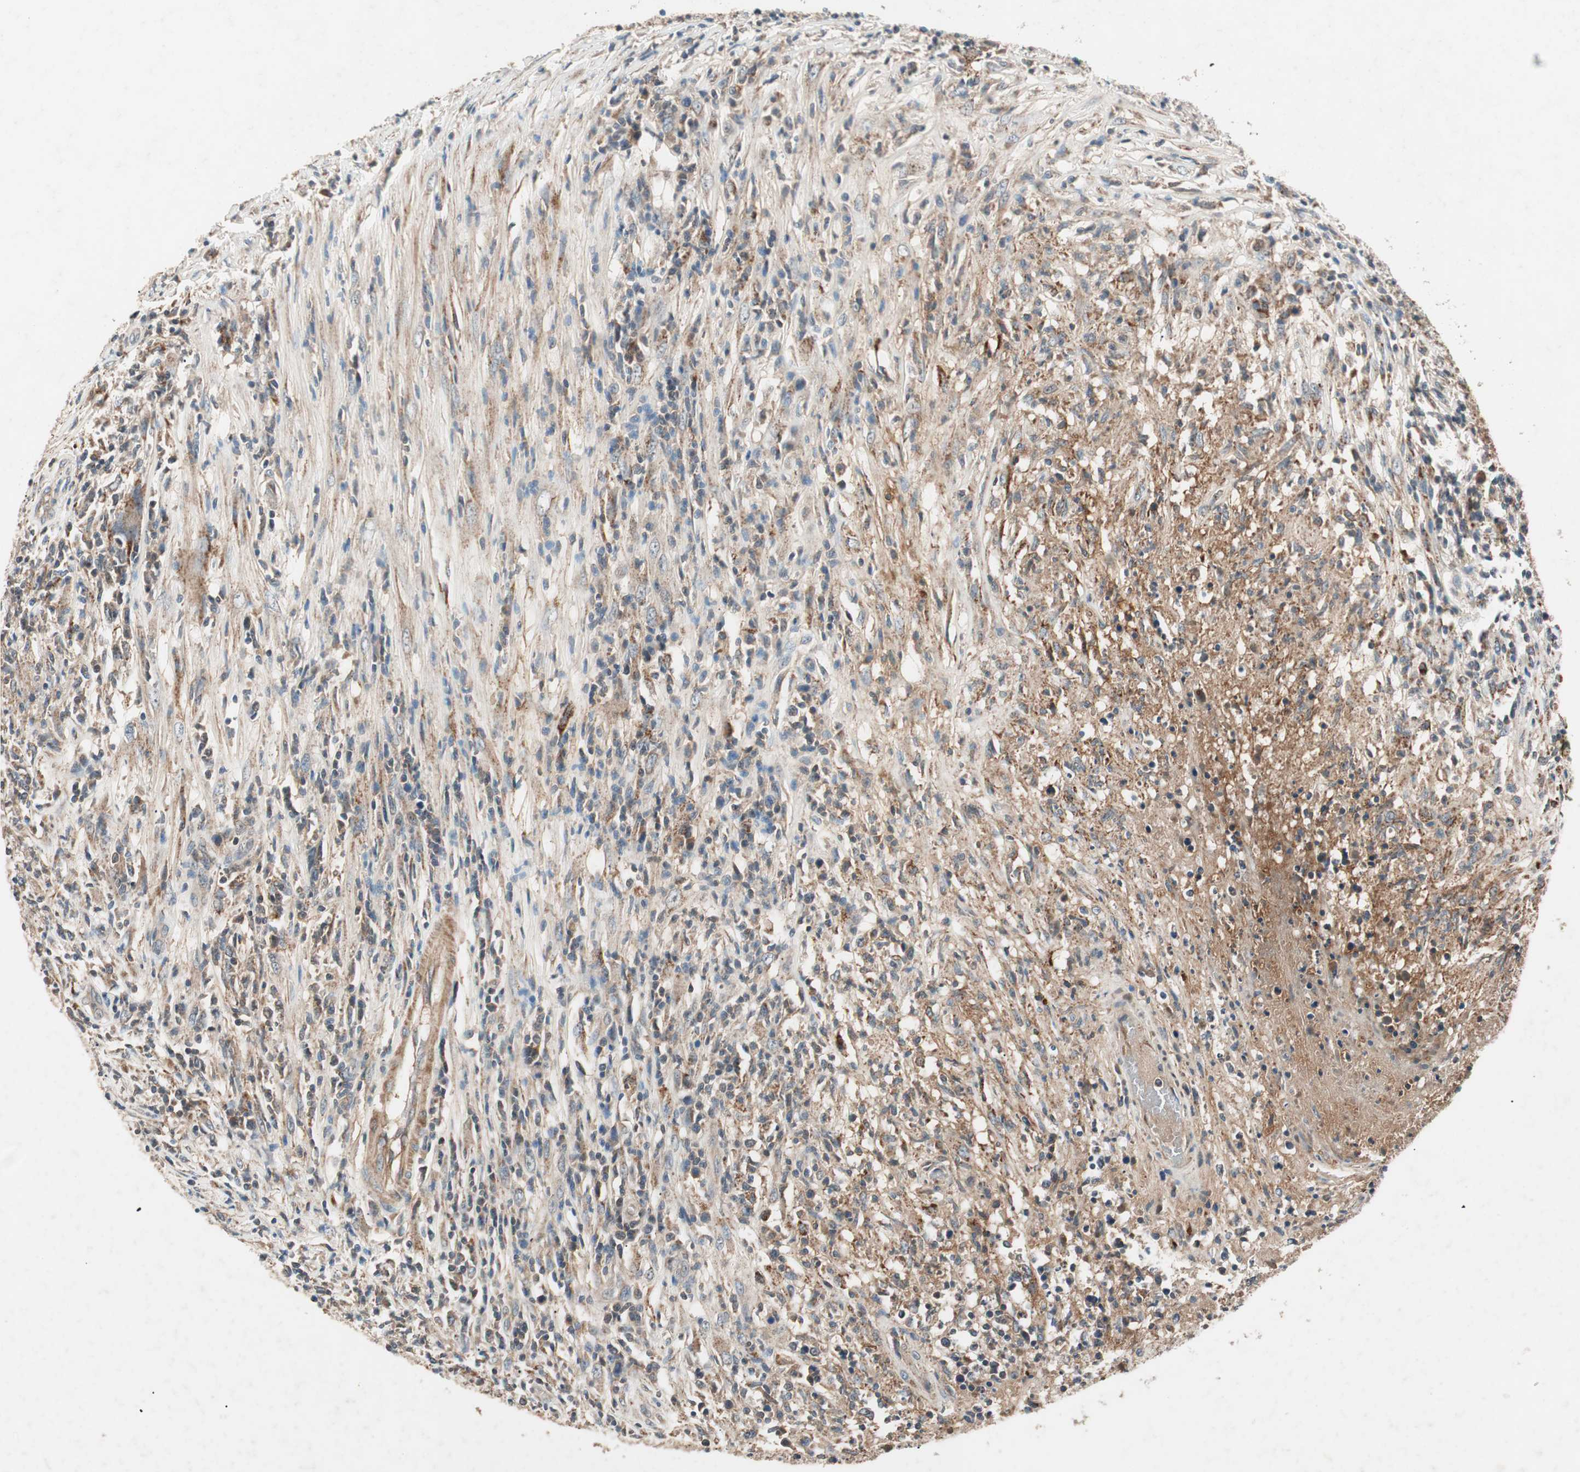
{"staining": {"intensity": "weak", "quantity": ">75%", "location": "cytoplasmic/membranous"}, "tissue": "lymphoma", "cell_type": "Tumor cells", "image_type": "cancer", "snomed": [{"axis": "morphology", "description": "Malignant lymphoma, non-Hodgkin's type, High grade"}, {"axis": "topography", "description": "Lymph node"}], "caption": "High-magnification brightfield microscopy of high-grade malignant lymphoma, non-Hodgkin's type stained with DAB (3,3'-diaminobenzidine) (brown) and counterstained with hematoxylin (blue). tumor cells exhibit weak cytoplasmic/membranous positivity is identified in about>75% of cells.", "gene": "HPN", "patient": {"sex": "female", "age": 84}}